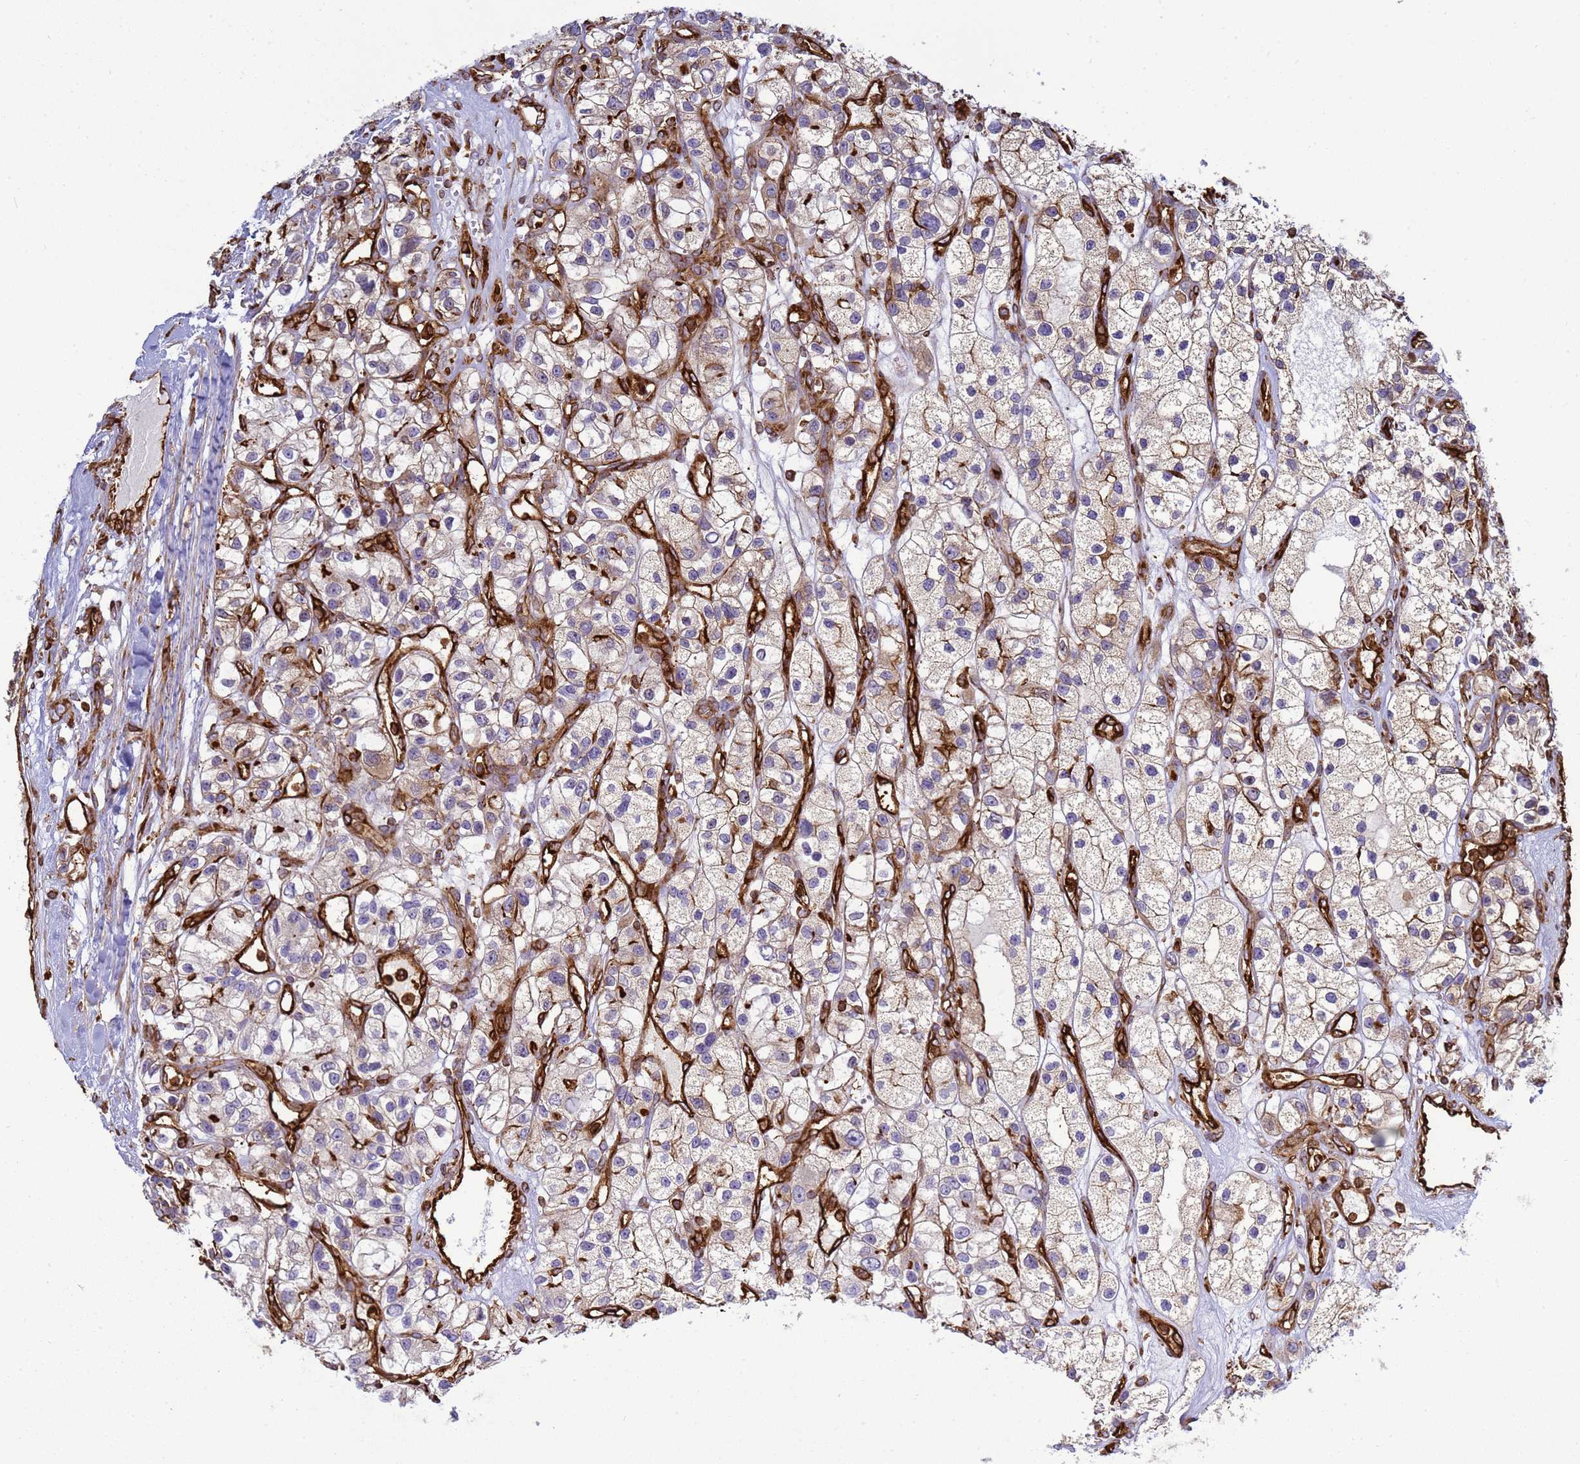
{"staining": {"intensity": "weak", "quantity": "<25%", "location": "cytoplasmic/membranous"}, "tissue": "renal cancer", "cell_type": "Tumor cells", "image_type": "cancer", "snomed": [{"axis": "morphology", "description": "Adenocarcinoma, NOS"}, {"axis": "topography", "description": "Kidney"}], "caption": "Immunohistochemical staining of adenocarcinoma (renal) reveals no significant expression in tumor cells.", "gene": "ZBTB8OS", "patient": {"sex": "female", "age": 57}}